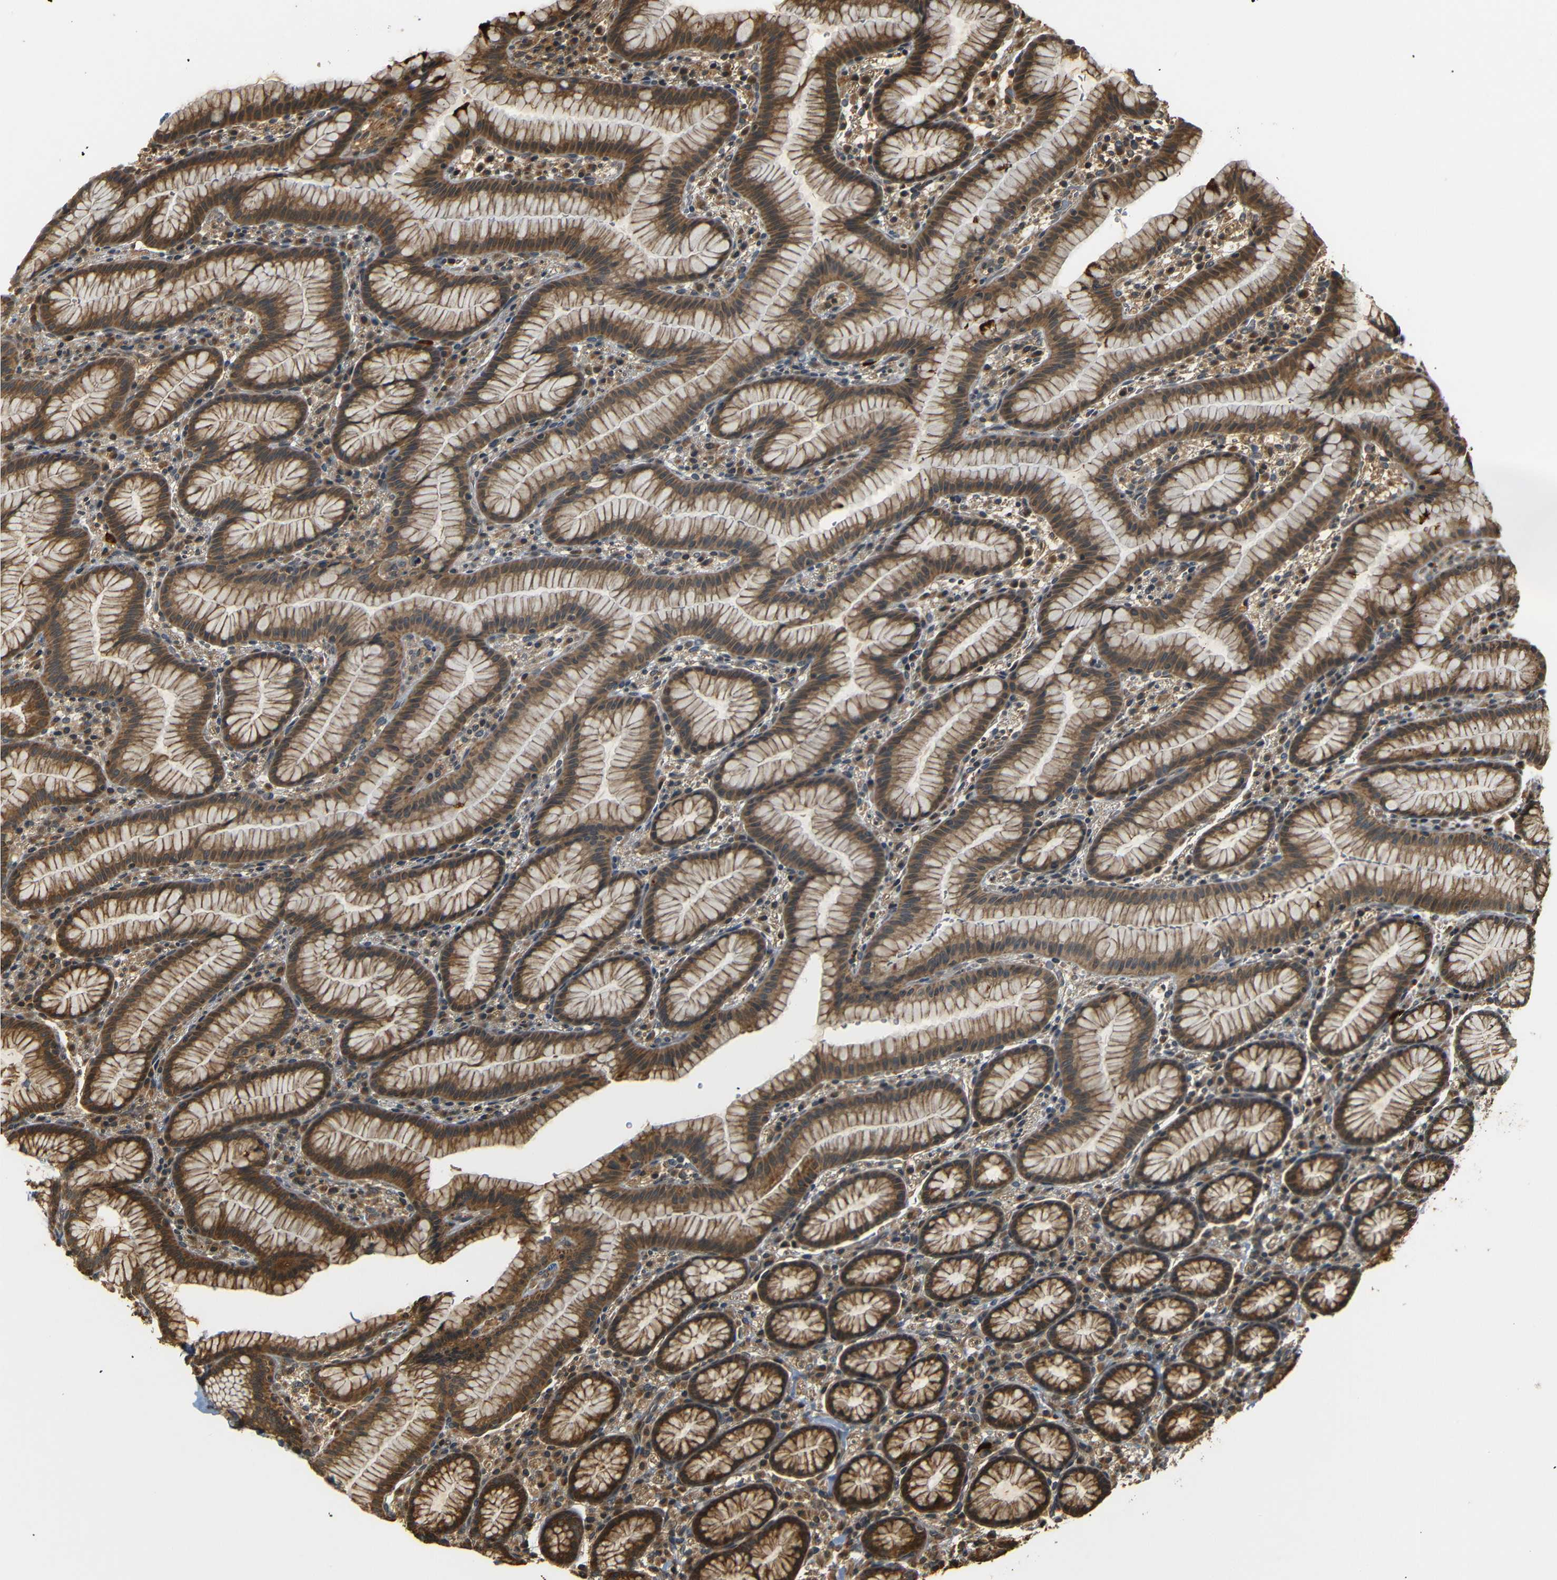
{"staining": {"intensity": "moderate", "quantity": ">75%", "location": "cytoplasmic/membranous"}, "tissue": "stomach", "cell_type": "Glandular cells", "image_type": "normal", "snomed": [{"axis": "morphology", "description": "Normal tissue, NOS"}, {"axis": "topography", "description": "Stomach, lower"}], "caption": "A brown stain shows moderate cytoplasmic/membranous staining of a protein in glandular cells of normal human stomach. (Brightfield microscopy of DAB IHC at high magnification).", "gene": "TANK", "patient": {"sex": "male", "age": 52}}